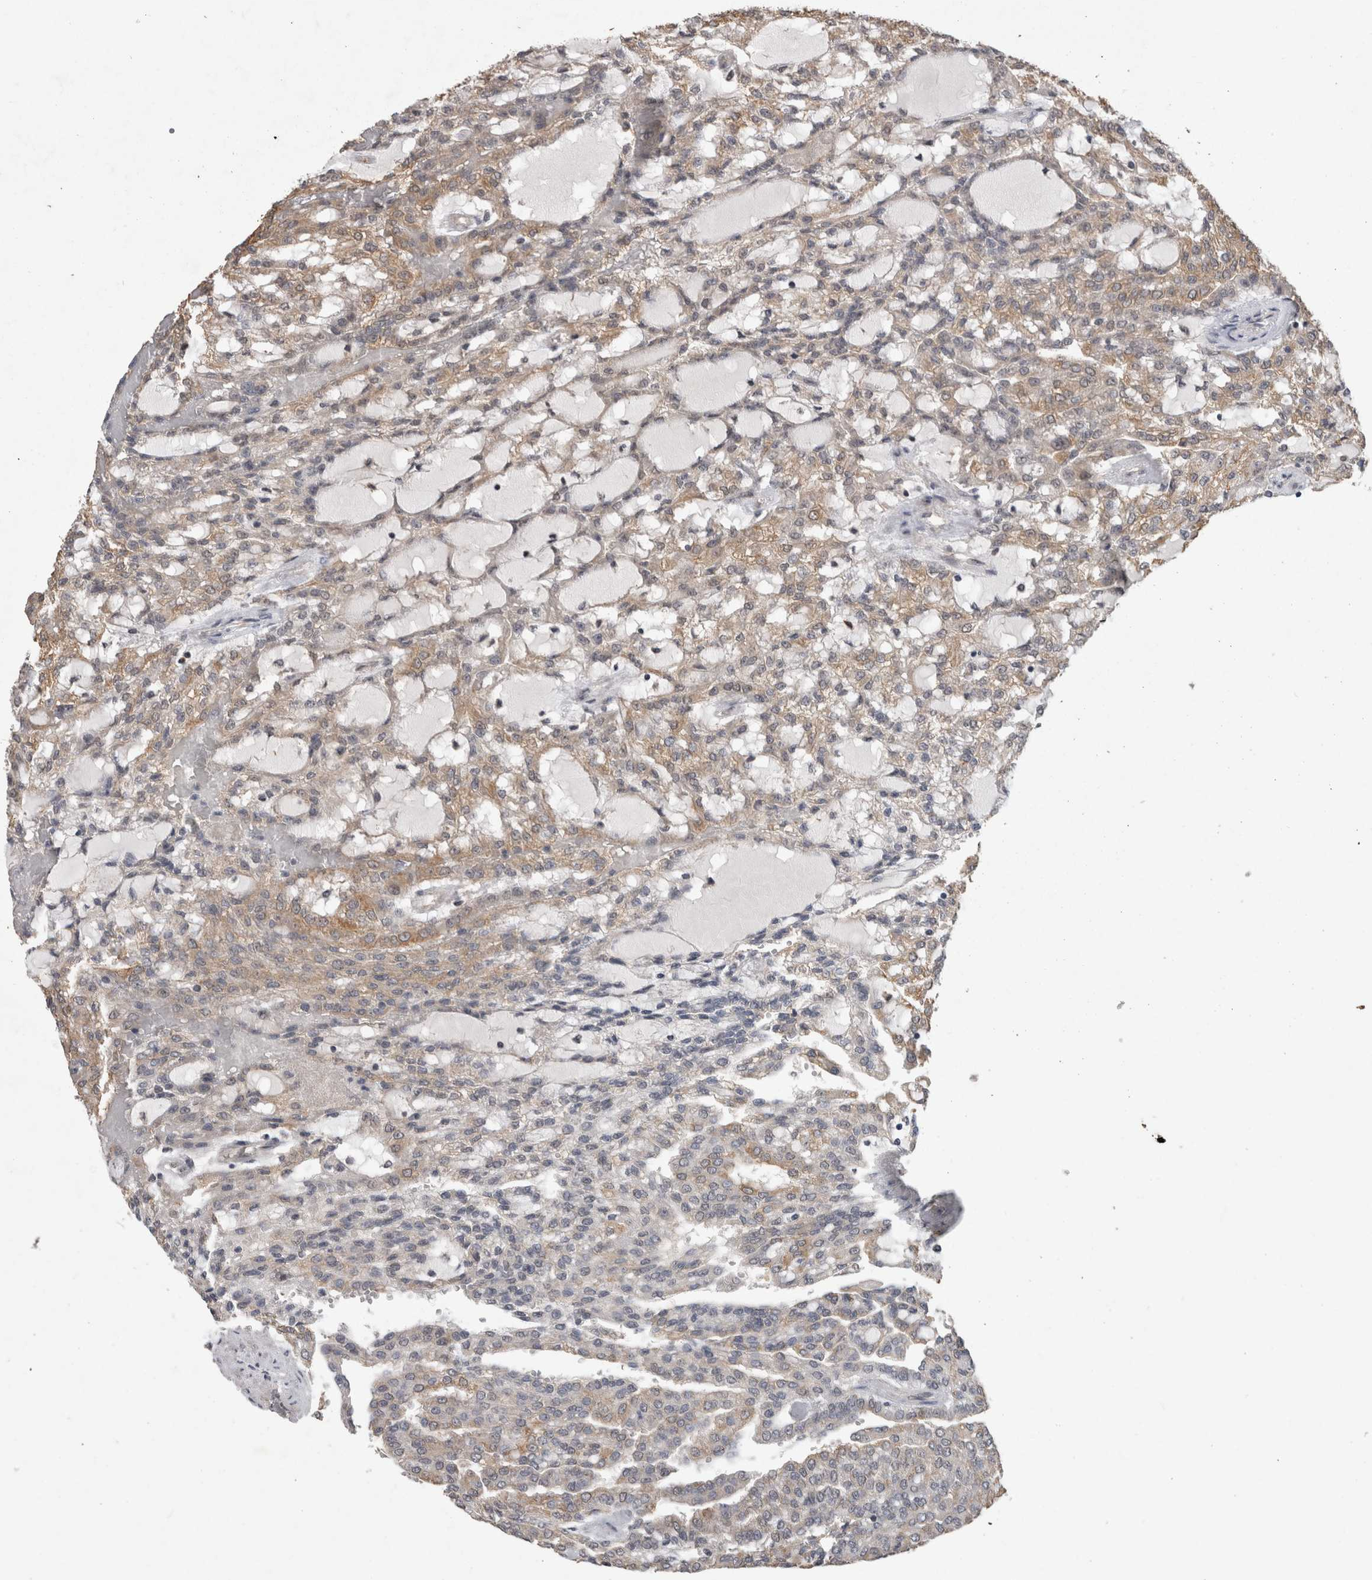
{"staining": {"intensity": "weak", "quantity": "25%-75%", "location": "cytoplasmic/membranous"}, "tissue": "renal cancer", "cell_type": "Tumor cells", "image_type": "cancer", "snomed": [{"axis": "morphology", "description": "Adenocarcinoma, NOS"}, {"axis": "topography", "description": "Kidney"}], "caption": "The histopathology image displays immunohistochemical staining of adenocarcinoma (renal). There is weak cytoplasmic/membranous positivity is appreciated in approximately 25%-75% of tumor cells.", "gene": "RHPN1", "patient": {"sex": "male", "age": 63}}